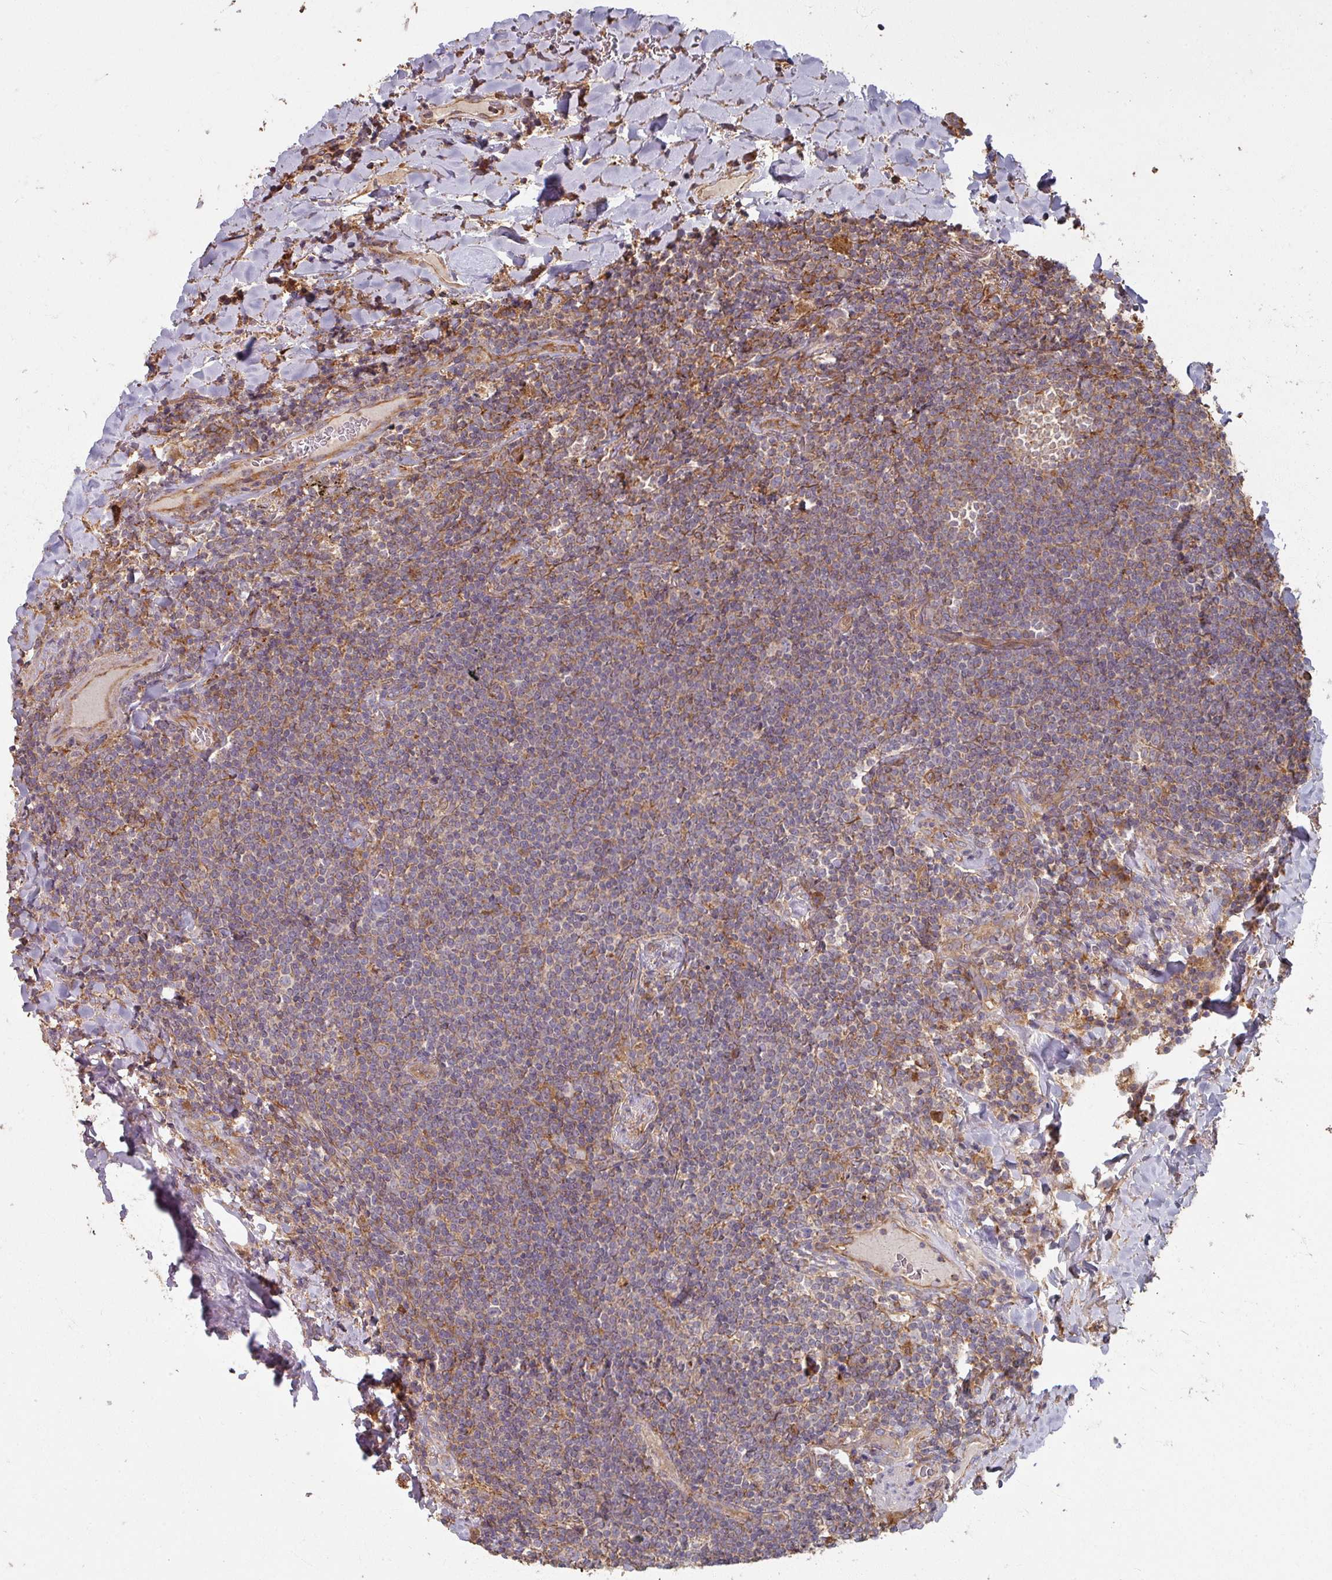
{"staining": {"intensity": "weak", "quantity": "<25%", "location": "cytoplasmic/membranous"}, "tissue": "lymphoma", "cell_type": "Tumor cells", "image_type": "cancer", "snomed": [{"axis": "morphology", "description": "Malignant lymphoma, non-Hodgkin's type, Low grade"}, {"axis": "topography", "description": "Lung"}], "caption": "Immunohistochemistry of malignant lymphoma, non-Hodgkin's type (low-grade) reveals no expression in tumor cells.", "gene": "CCDC68", "patient": {"sex": "female", "age": 71}}